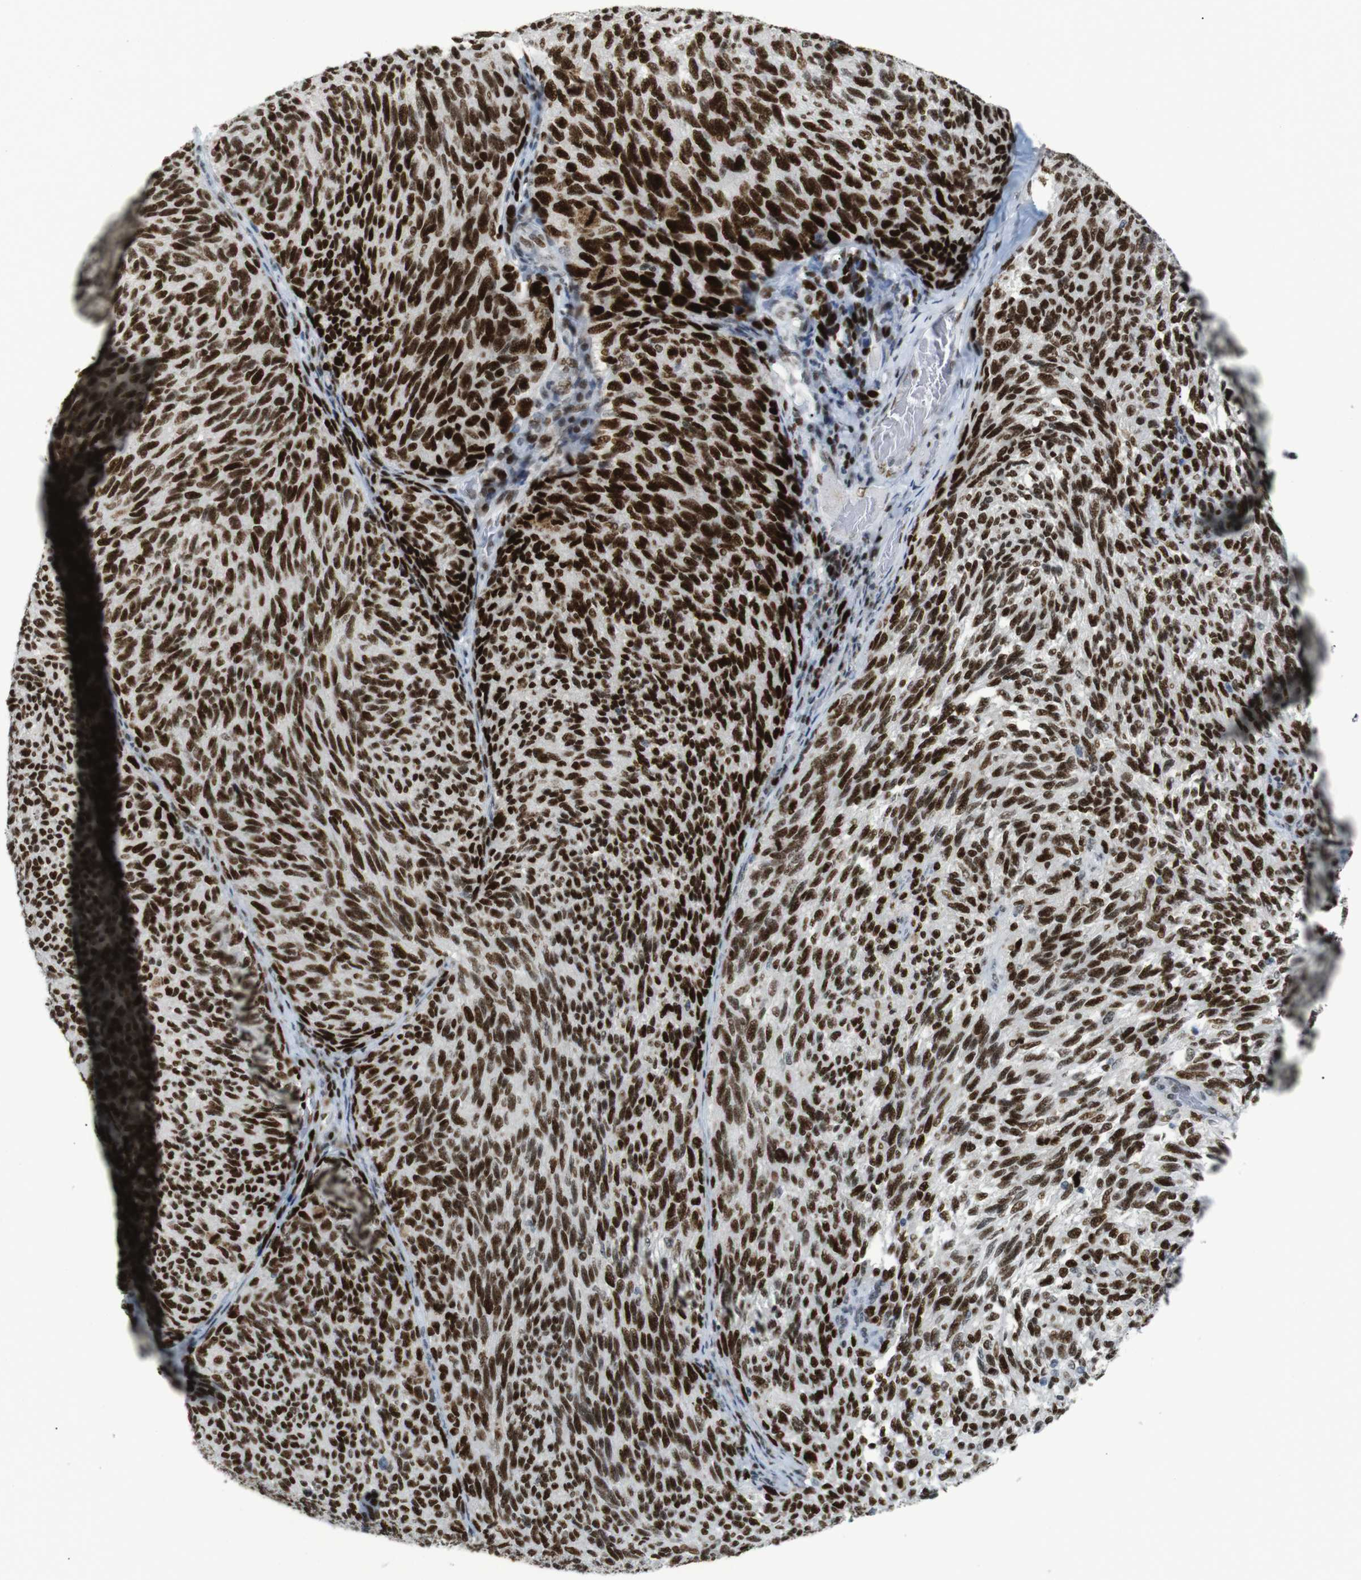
{"staining": {"intensity": "strong", "quantity": ">75%", "location": "nuclear"}, "tissue": "melanoma", "cell_type": "Tumor cells", "image_type": "cancer", "snomed": [{"axis": "morphology", "description": "Malignant melanoma, NOS"}, {"axis": "topography", "description": "Skin"}], "caption": "IHC photomicrograph of human melanoma stained for a protein (brown), which displays high levels of strong nuclear positivity in about >75% of tumor cells.", "gene": "RIOX2", "patient": {"sex": "female", "age": 73}}